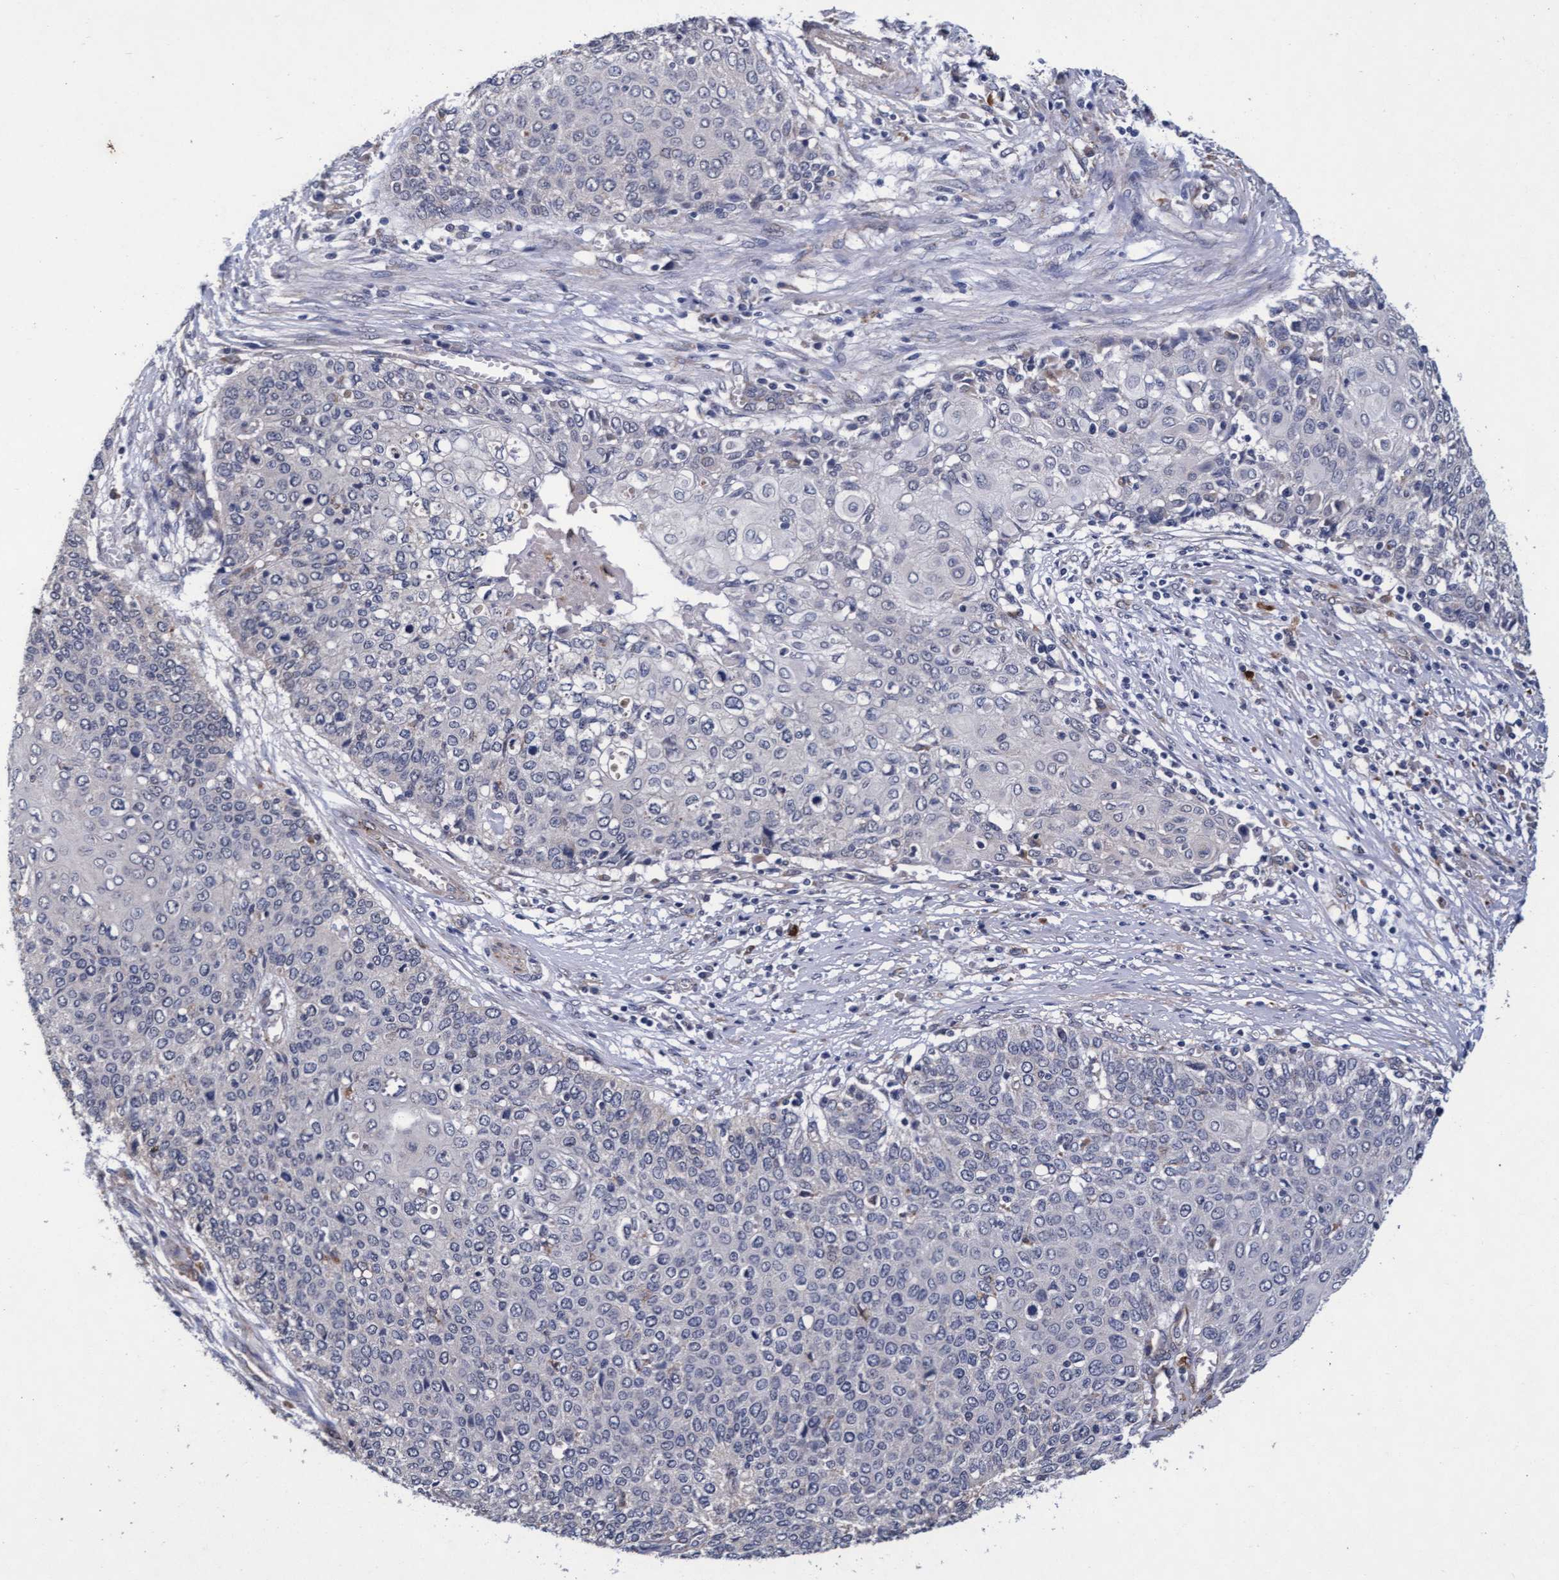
{"staining": {"intensity": "negative", "quantity": "none", "location": "none"}, "tissue": "cervical cancer", "cell_type": "Tumor cells", "image_type": "cancer", "snomed": [{"axis": "morphology", "description": "Squamous cell carcinoma, NOS"}, {"axis": "topography", "description": "Cervix"}], "caption": "An IHC micrograph of squamous cell carcinoma (cervical) is shown. There is no staining in tumor cells of squamous cell carcinoma (cervical).", "gene": "CPQ", "patient": {"sex": "female", "age": 39}}